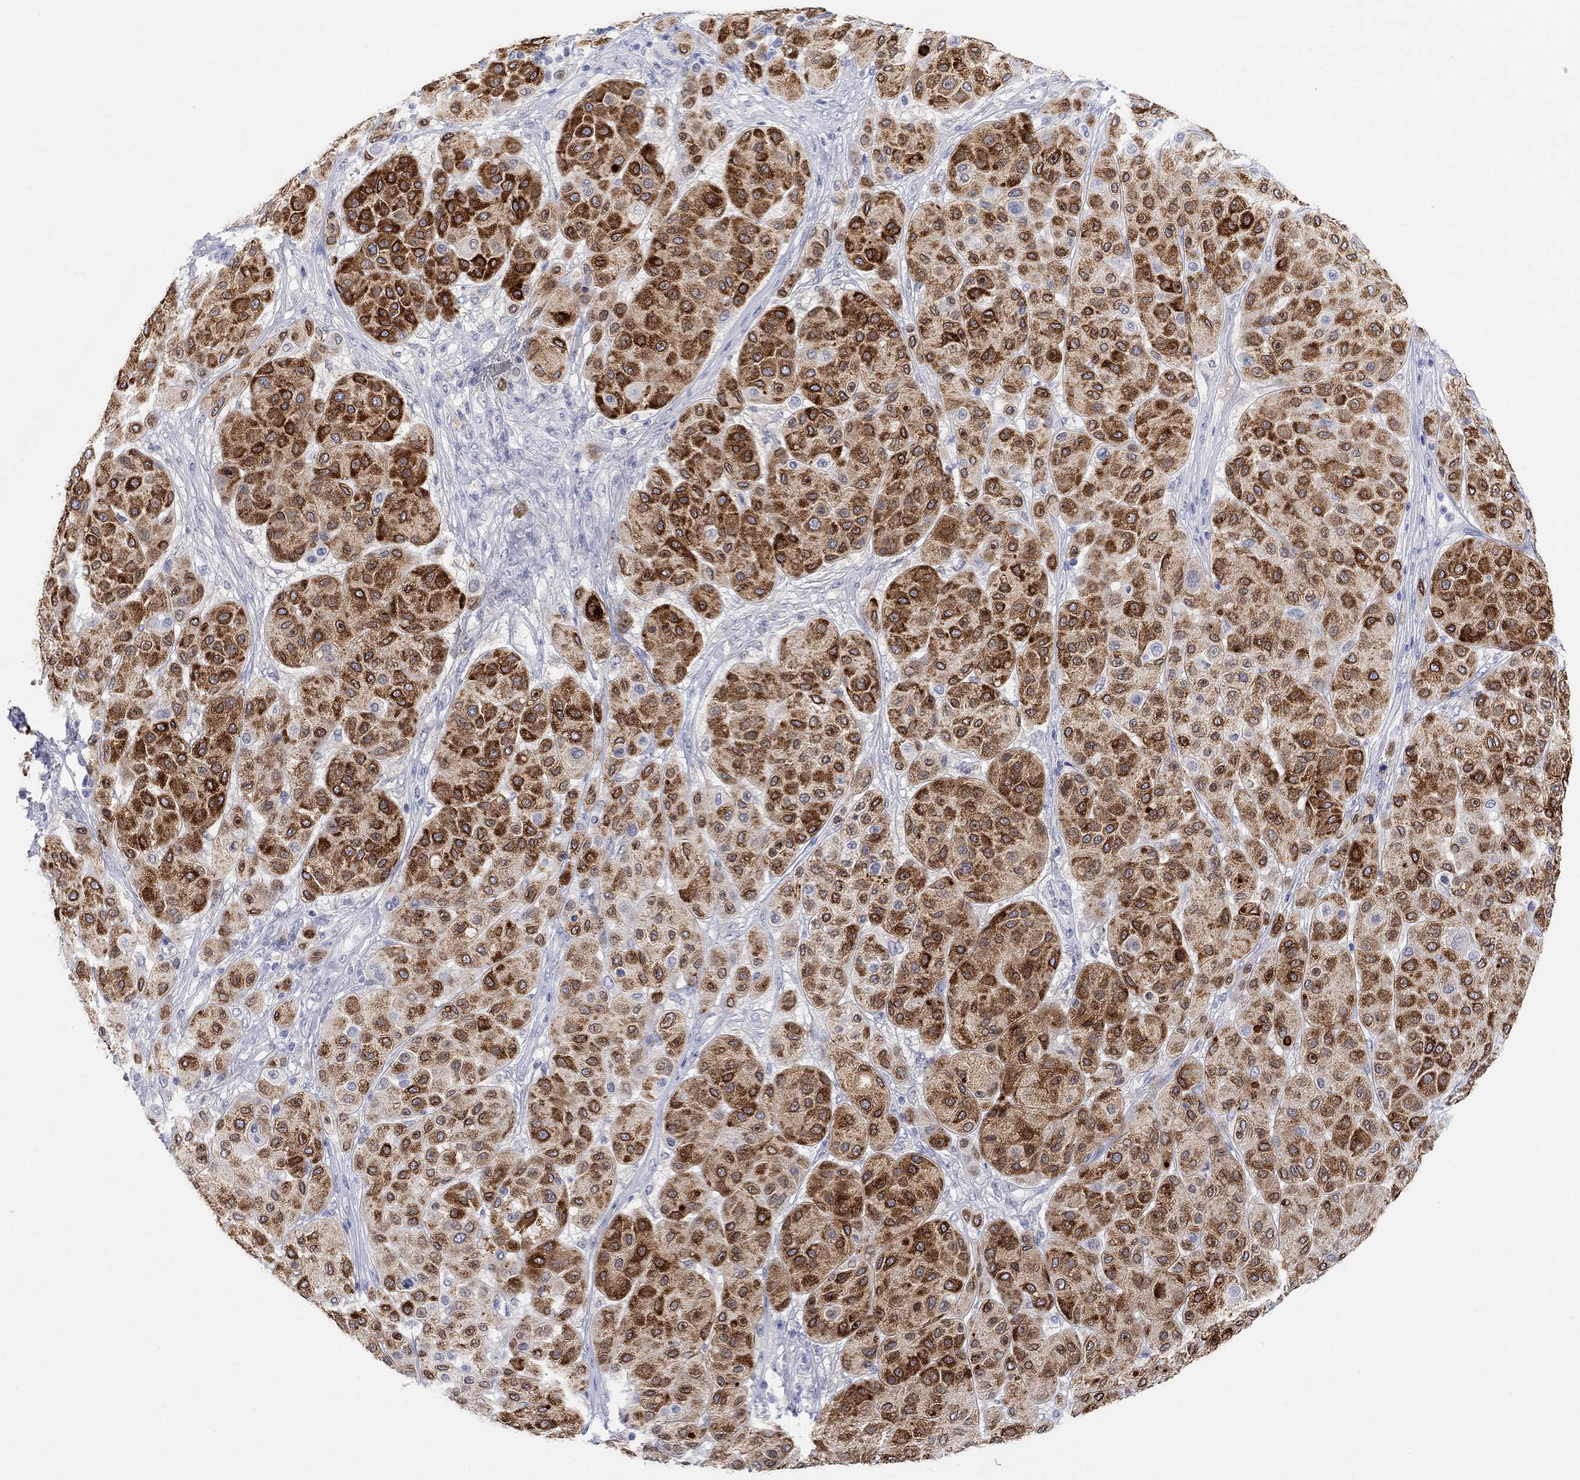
{"staining": {"intensity": "strong", "quantity": "25%-75%", "location": "cytoplasmic/membranous"}, "tissue": "melanoma", "cell_type": "Tumor cells", "image_type": "cancer", "snomed": [{"axis": "morphology", "description": "Malignant melanoma, Metastatic site"}, {"axis": "topography", "description": "Smooth muscle"}], "caption": "Tumor cells show strong cytoplasmic/membranous expression in about 25%-75% of cells in malignant melanoma (metastatic site).", "gene": "TYR", "patient": {"sex": "male", "age": 41}}